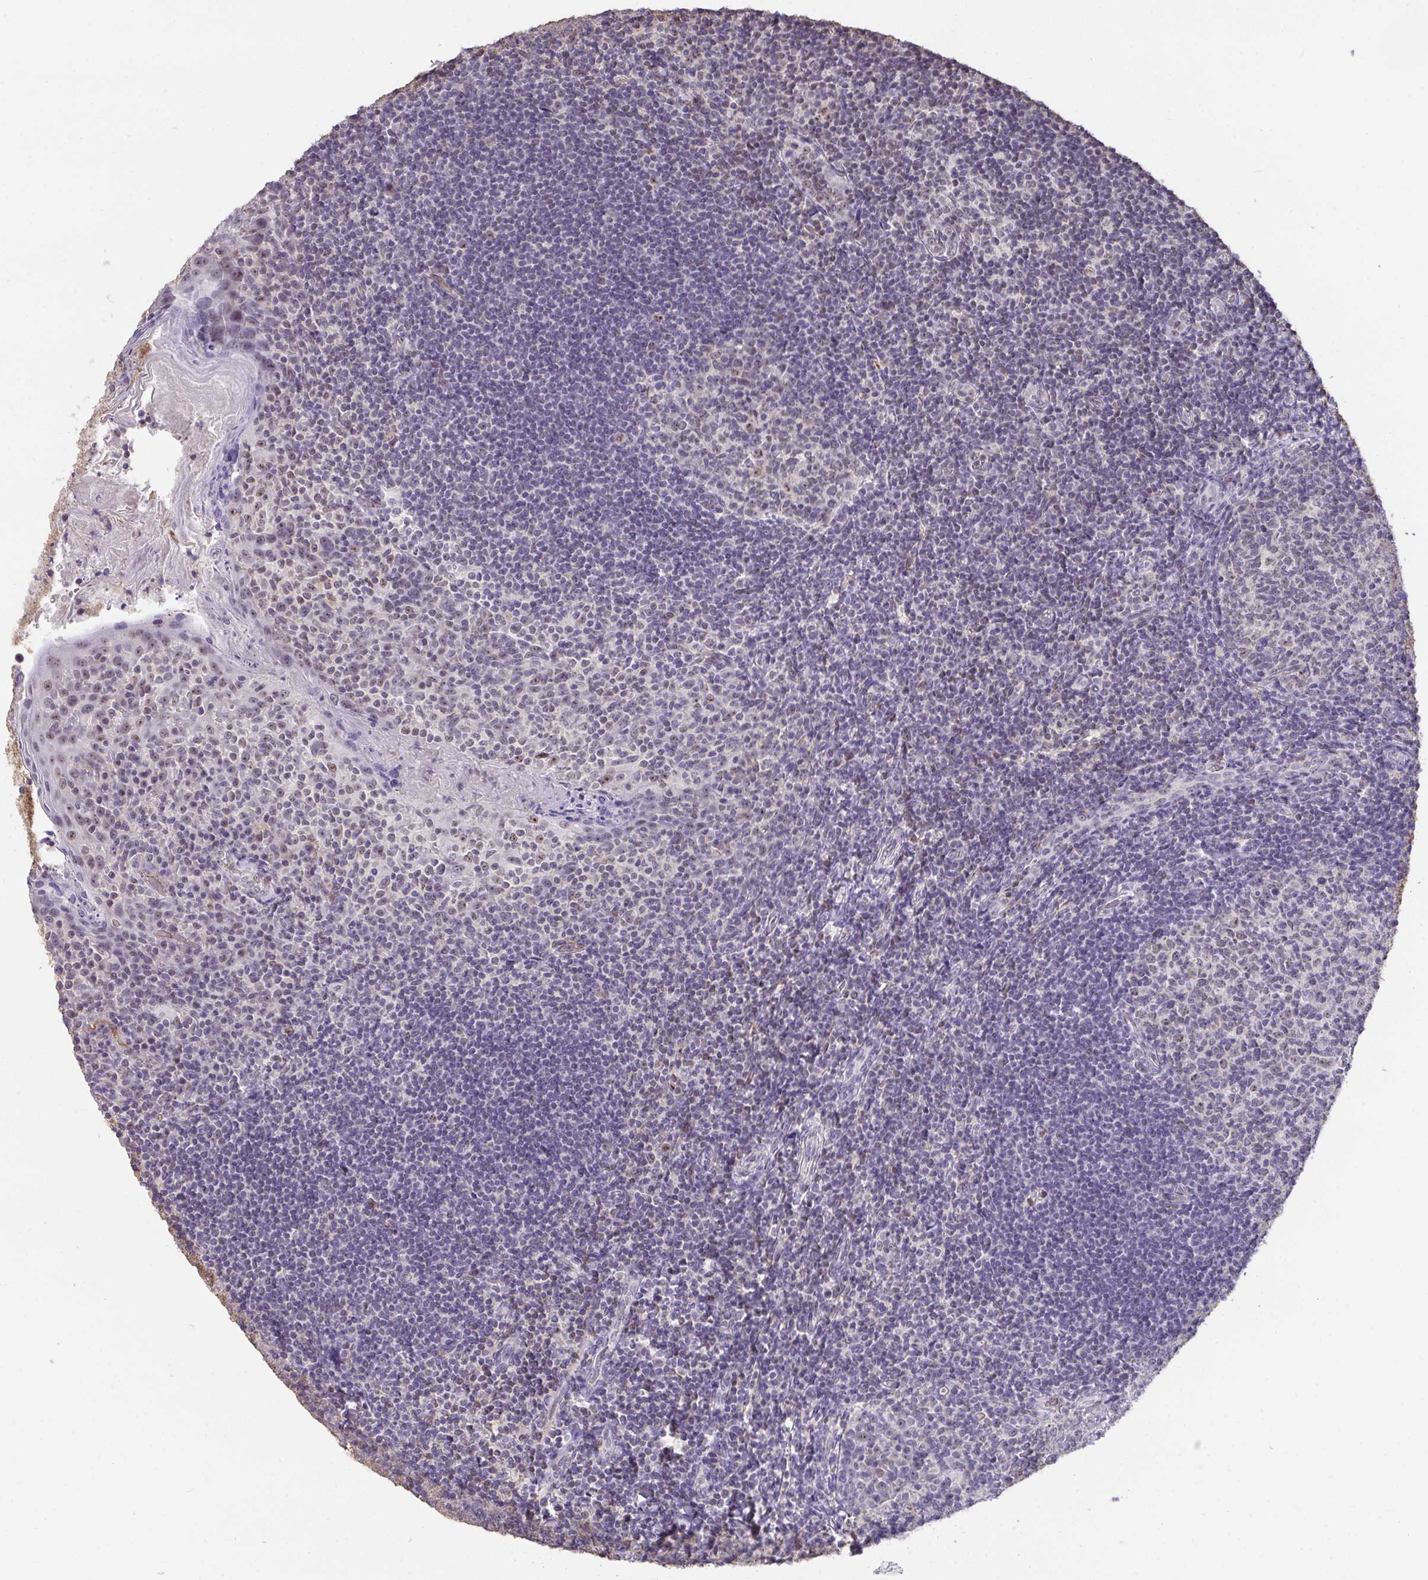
{"staining": {"intensity": "weak", "quantity": "25%-75%", "location": "nuclear"}, "tissue": "tonsil", "cell_type": "Germinal center cells", "image_type": "normal", "snomed": [{"axis": "morphology", "description": "Normal tissue, NOS"}, {"axis": "topography", "description": "Tonsil"}], "caption": "The photomicrograph displays immunohistochemical staining of normal tonsil. There is weak nuclear positivity is present in about 25%-75% of germinal center cells. (DAB (3,3'-diaminobenzidine) IHC with brightfield microscopy, high magnification).", "gene": "SENP3", "patient": {"sex": "female", "age": 10}}